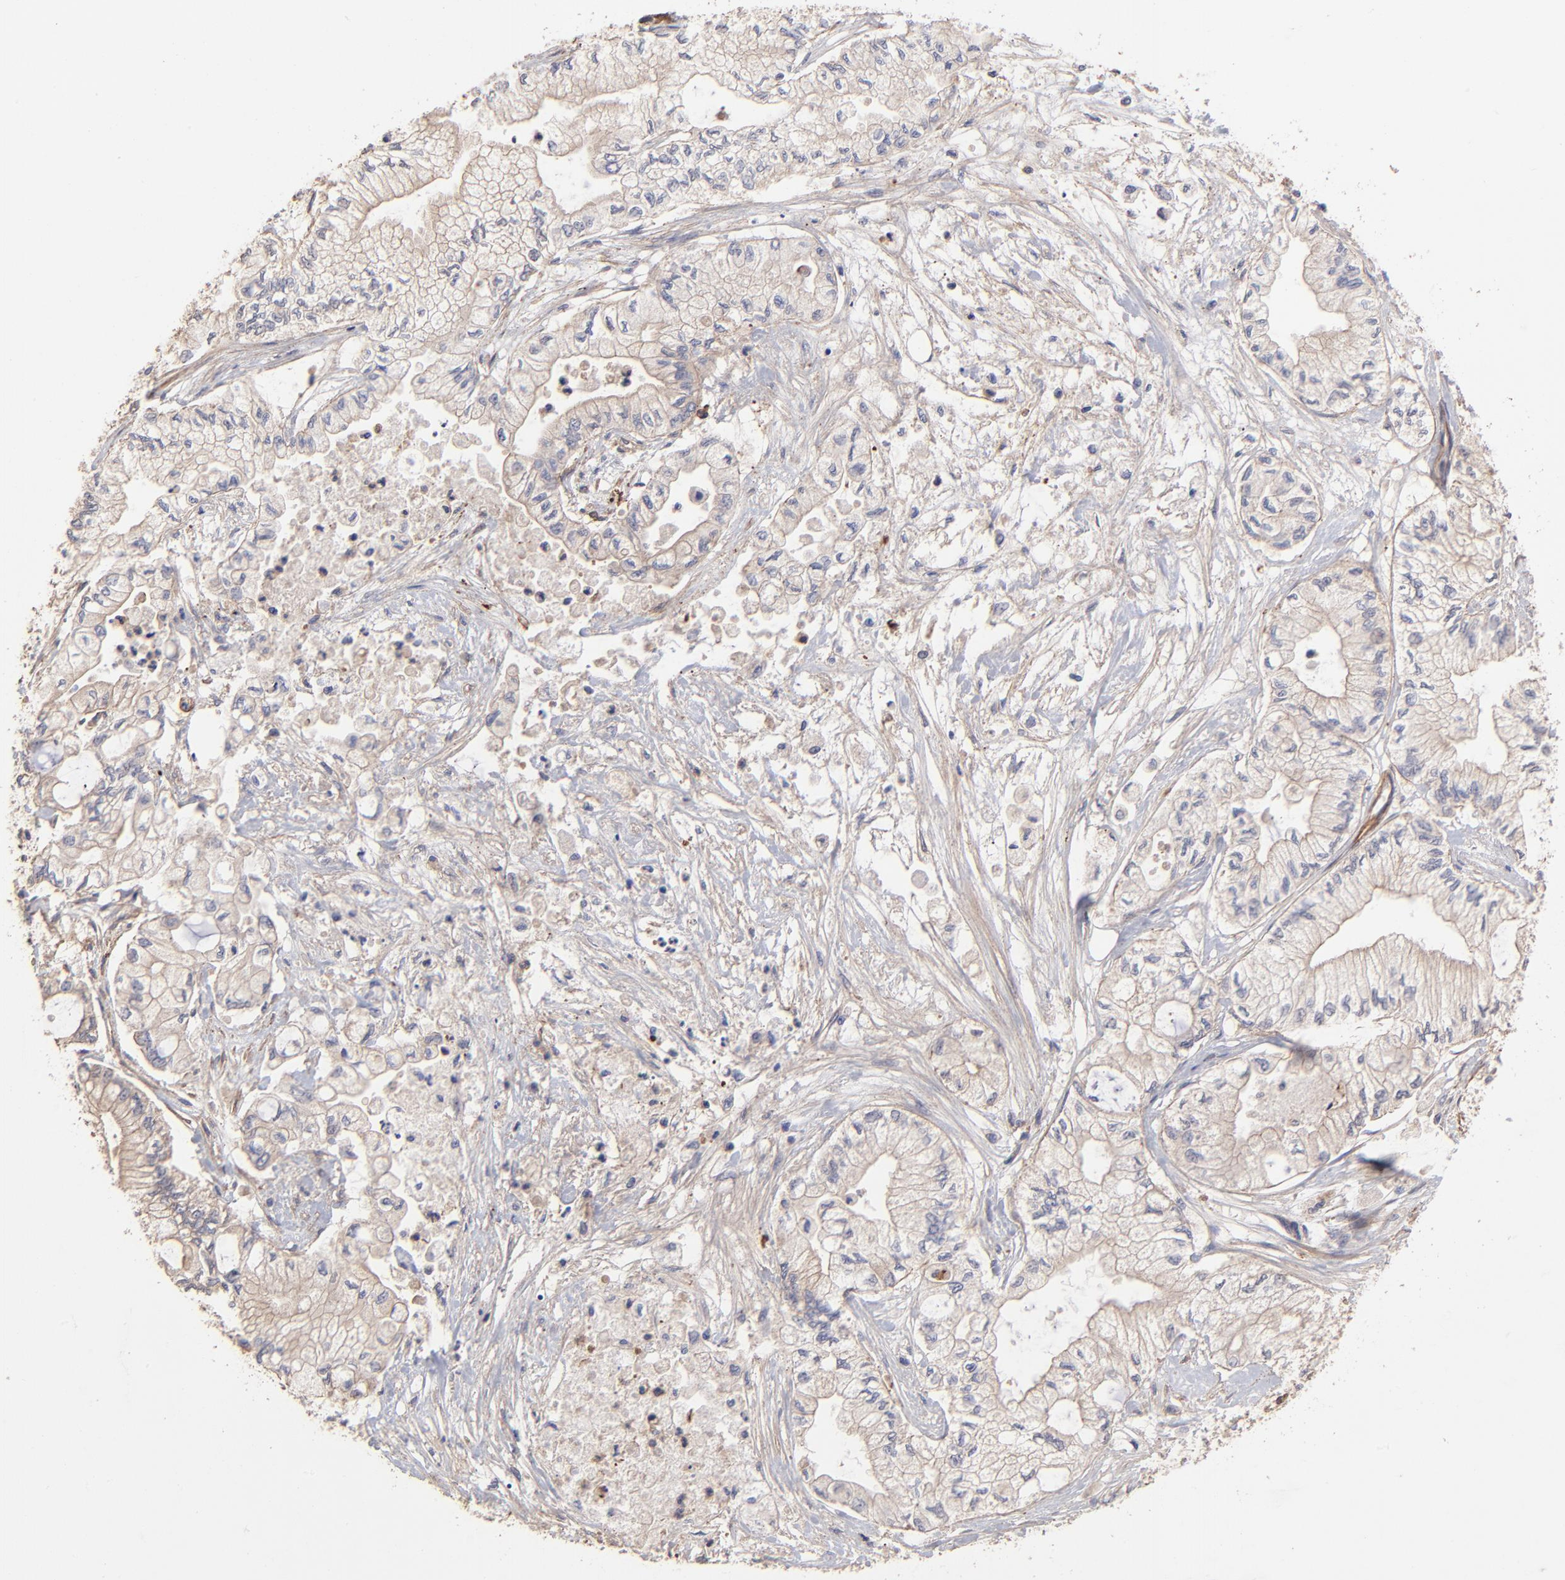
{"staining": {"intensity": "weak", "quantity": "<25%", "location": "cytoplasmic/membranous"}, "tissue": "pancreatic cancer", "cell_type": "Tumor cells", "image_type": "cancer", "snomed": [{"axis": "morphology", "description": "Adenocarcinoma, NOS"}, {"axis": "topography", "description": "Pancreas"}], "caption": "Human adenocarcinoma (pancreatic) stained for a protein using immunohistochemistry (IHC) demonstrates no staining in tumor cells.", "gene": "ASB7", "patient": {"sex": "male", "age": 79}}